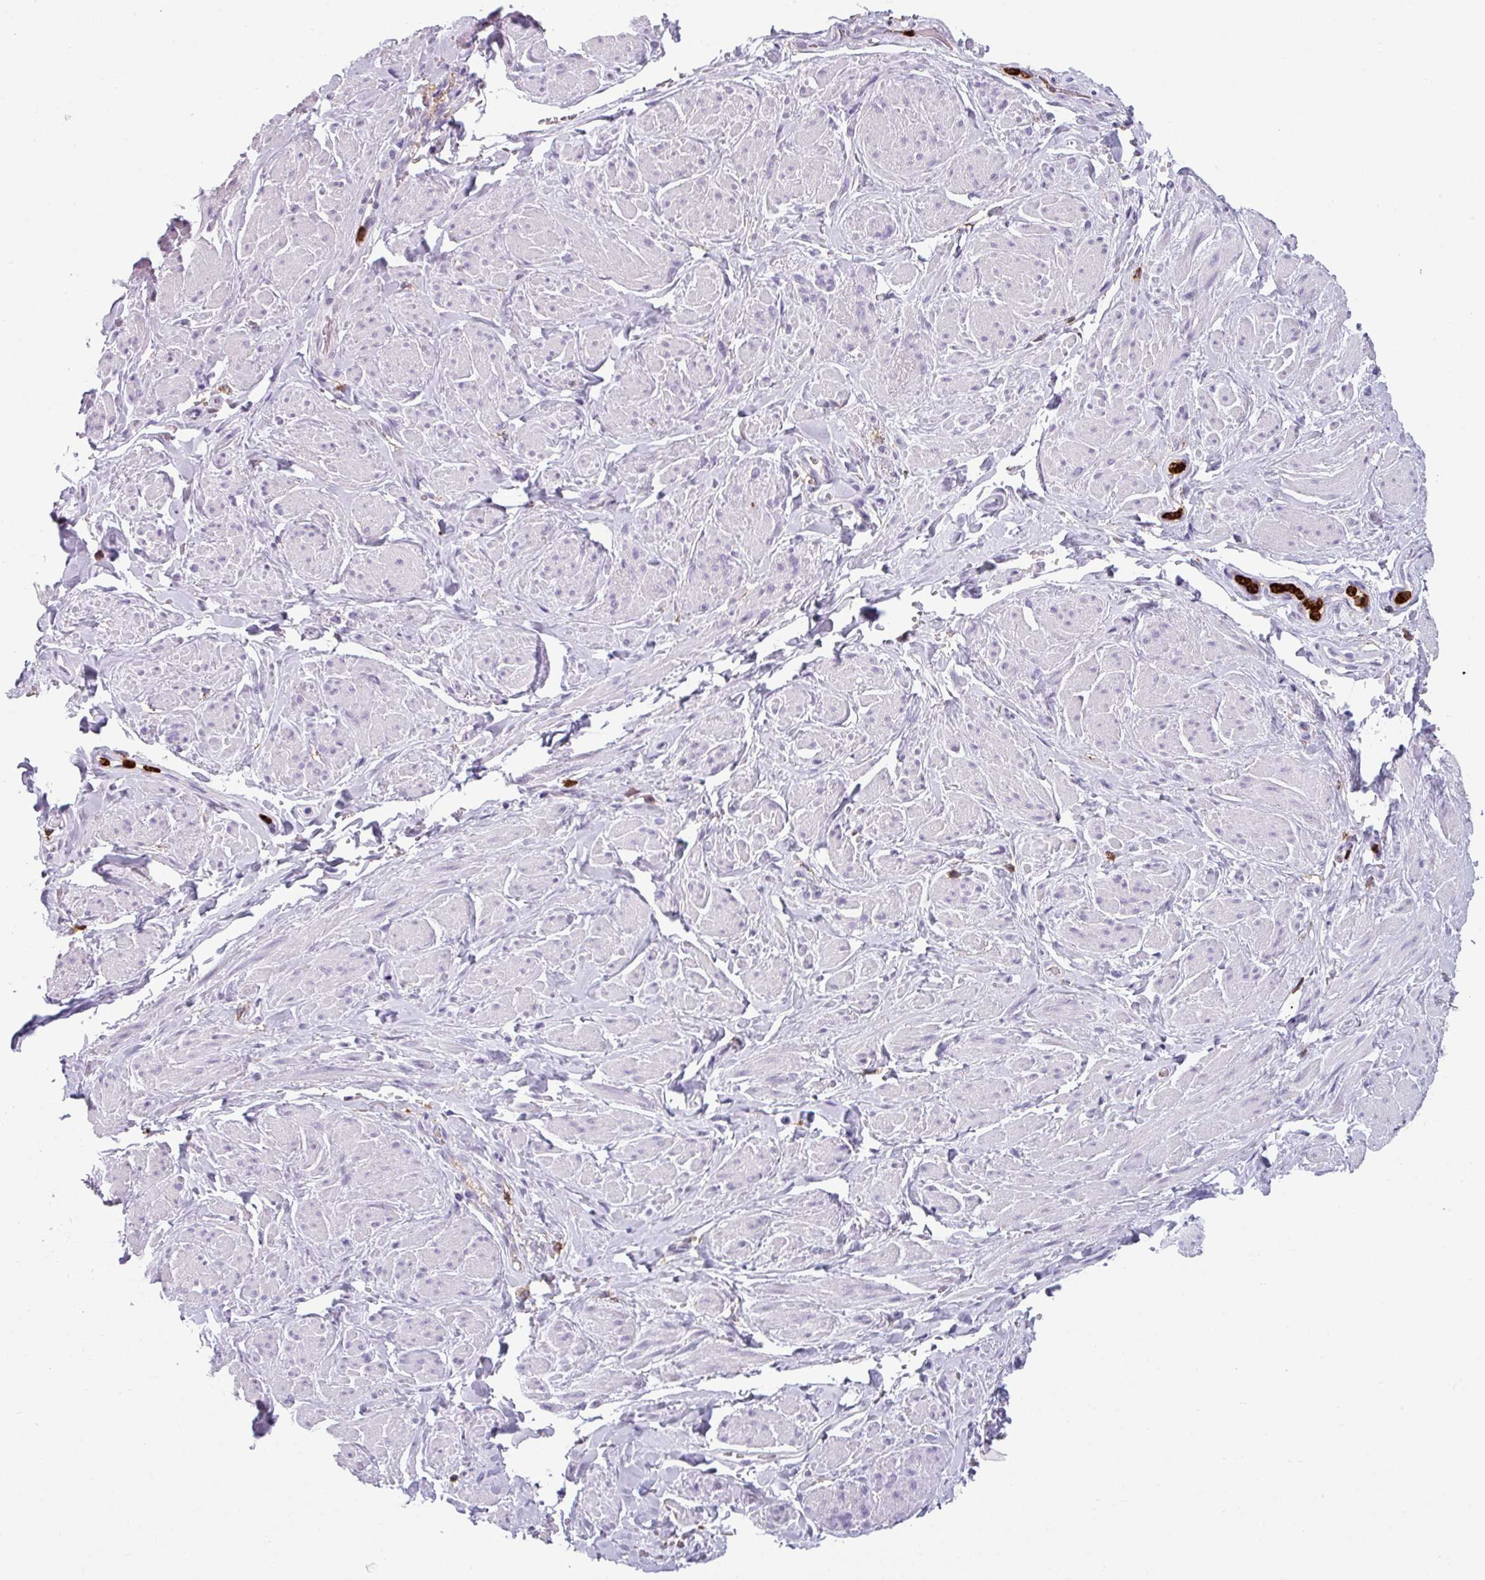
{"staining": {"intensity": "negative", "quantity": "none", "location": "none"}, "tissue": "smooth muscle", "cell_type": "Smooth muscle cells", "image_type": "normal", "snomed": [{"axis": "morphology", "description": "Normal tissue, NOS"}, {"axis": "topography", "description": "Smooth muscle"}, {"axis": "topography", "description": "Peripheral nerve tissue"}], "caption": "Immunohistochemical staining of normal human smooth muscle displays no significant positivity in smooth muscle cells. Brightfield microscopy of immunohistochemistry (IHC) stained with DAB (brown) and hematoxylin (blue), captured at high magnification.", "gene": "EXOSC5", "patient": {"sex": "male", "age": 69}}